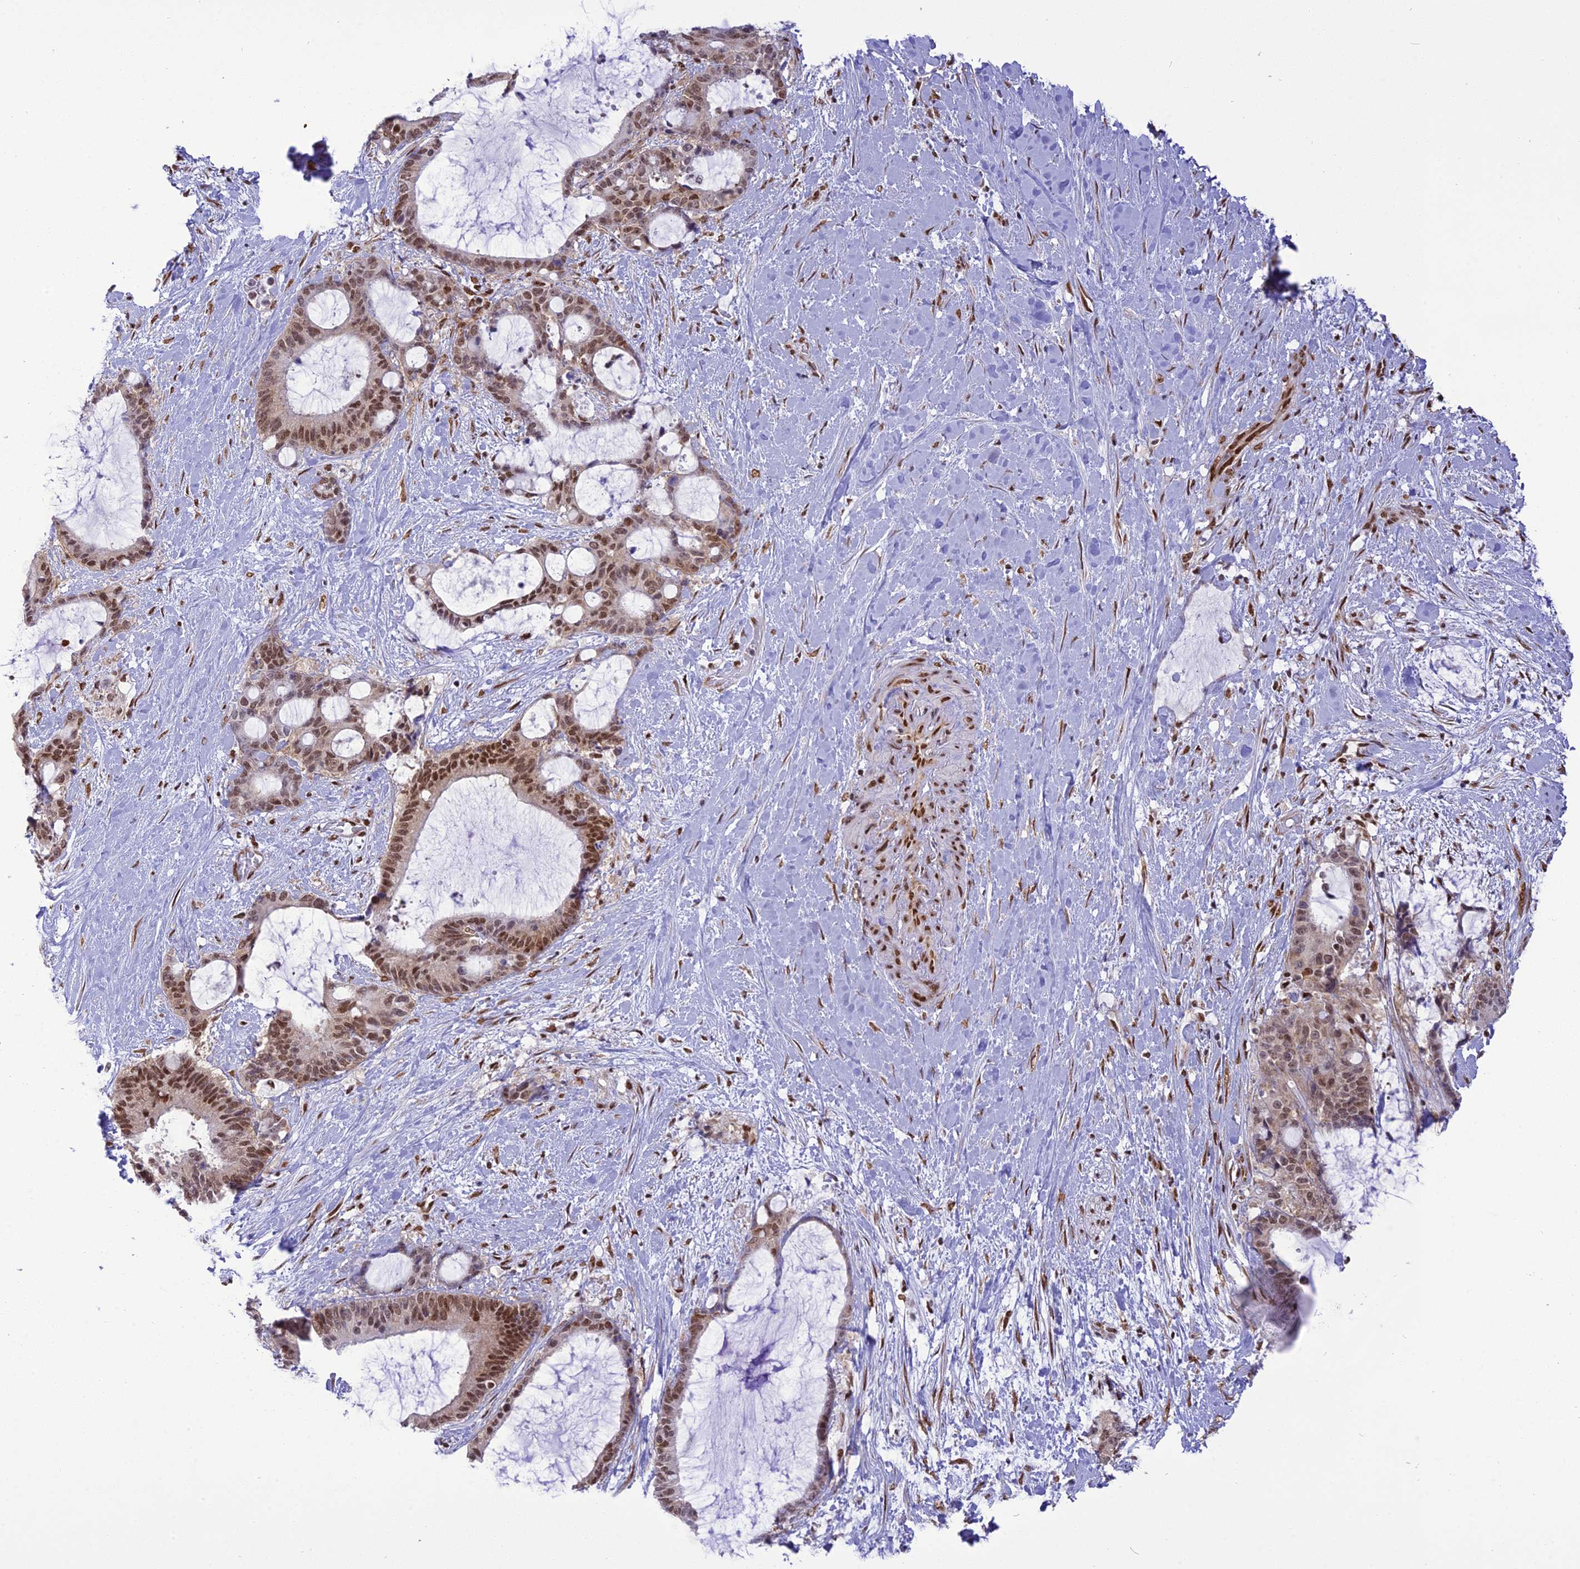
{"staining": {"intensity": "moderate", "quantity": ">75%", "location": "nuclear"}, "tissue": "liver cancer", "cell_type": "Tumor cells", "image_type": "cancer", "snomed": [{"axis": "morphology", "description": "Normal tissue, NOS"}, {"axis": "morphology", "description": "Cholangiocarcinoma"}, {"axis": "topography", "description": "Liver"}, {"axis": "topography", "description": "Peripheral nerve tissue"}], "caption": "Immunohistochemical staining of human liver cancer exhibits medium levels of moderate nuclear expression in approximately >75% of tumor cells.", "gene": "DDX1", "patient": {"sex": "female", "age": 73}}